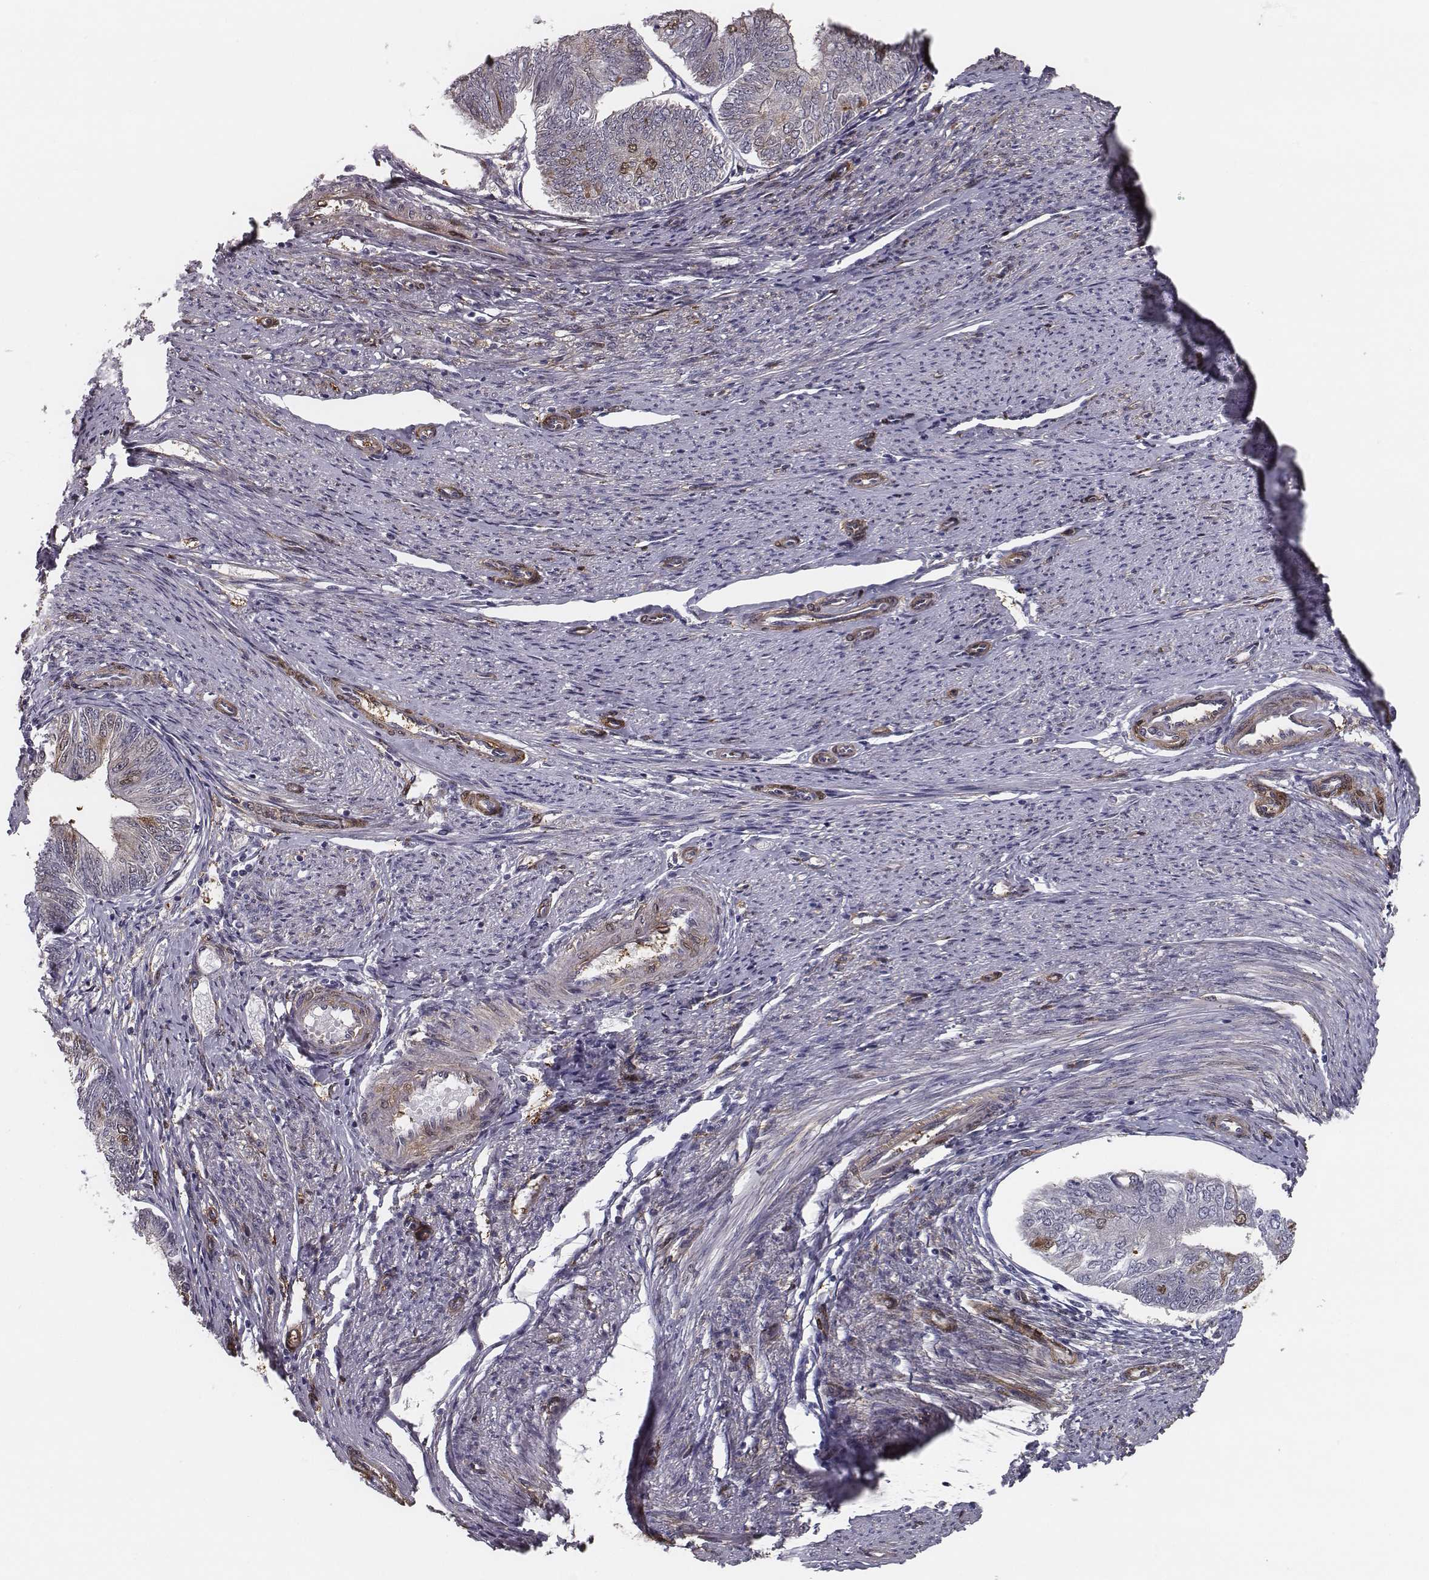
{"staining": {"intensity": "moderate", "quantity": "<25%", "location": "cytoplasmic/membranous"}, "tissue": "endometrial cancer", "cell_type": "Tumor cells", "image_type": "cancer", "snomed": [{"axis": "morphology", "description": "Adenocarcinoma, NOS"}, {"axis": "topography", "description": "Endometrium"}], "caption": "Endometrial adenocarcinoma was stained to show a protein in brown. There is low levels of moderate cytoplasmic/membranous staining in approximately <25% of tumor cells.", "gene": "ISYNA1", "patient": {"sex": "female", "age": 58}}